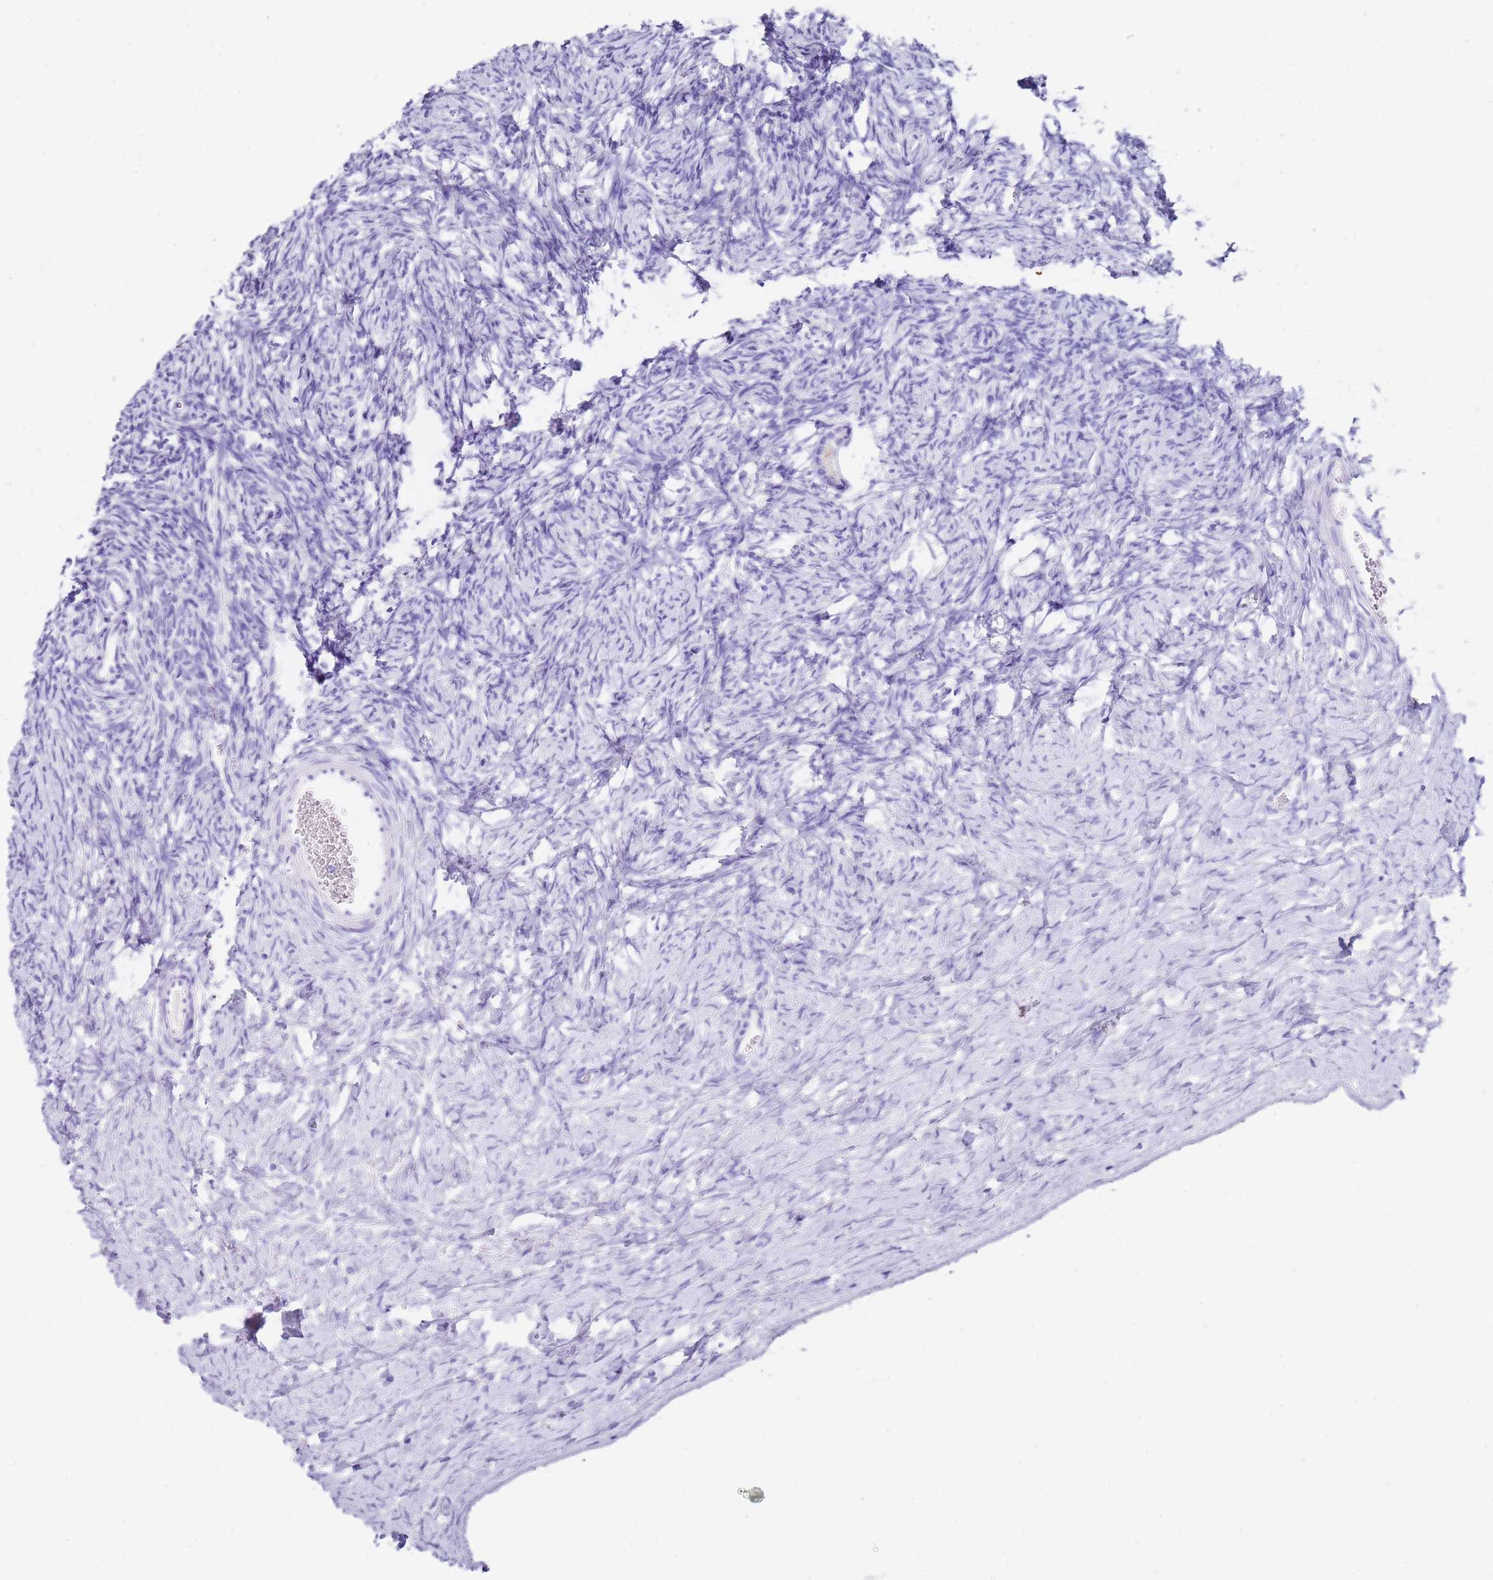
{"staining": {"intensity": "negative", "quantity": "none", "location": "none"}, "tissue": "ovary", "cell_type": "Follicle cells", "image_type": "normal", "snomed": [{"axis": "morphology", "description": "Normal tissue, NOS"}, {"axis": "morphology", "description": "Developmental malformation"}, {"axis": "topography", "description": "Ovary"}], "caption": "Immunohistochemistry (IHC) of unremarkable human ovary demonstrates no expression in follicle cells.", "gene": "PTBP2", "patient": {"sex": "female", "age": 39}}